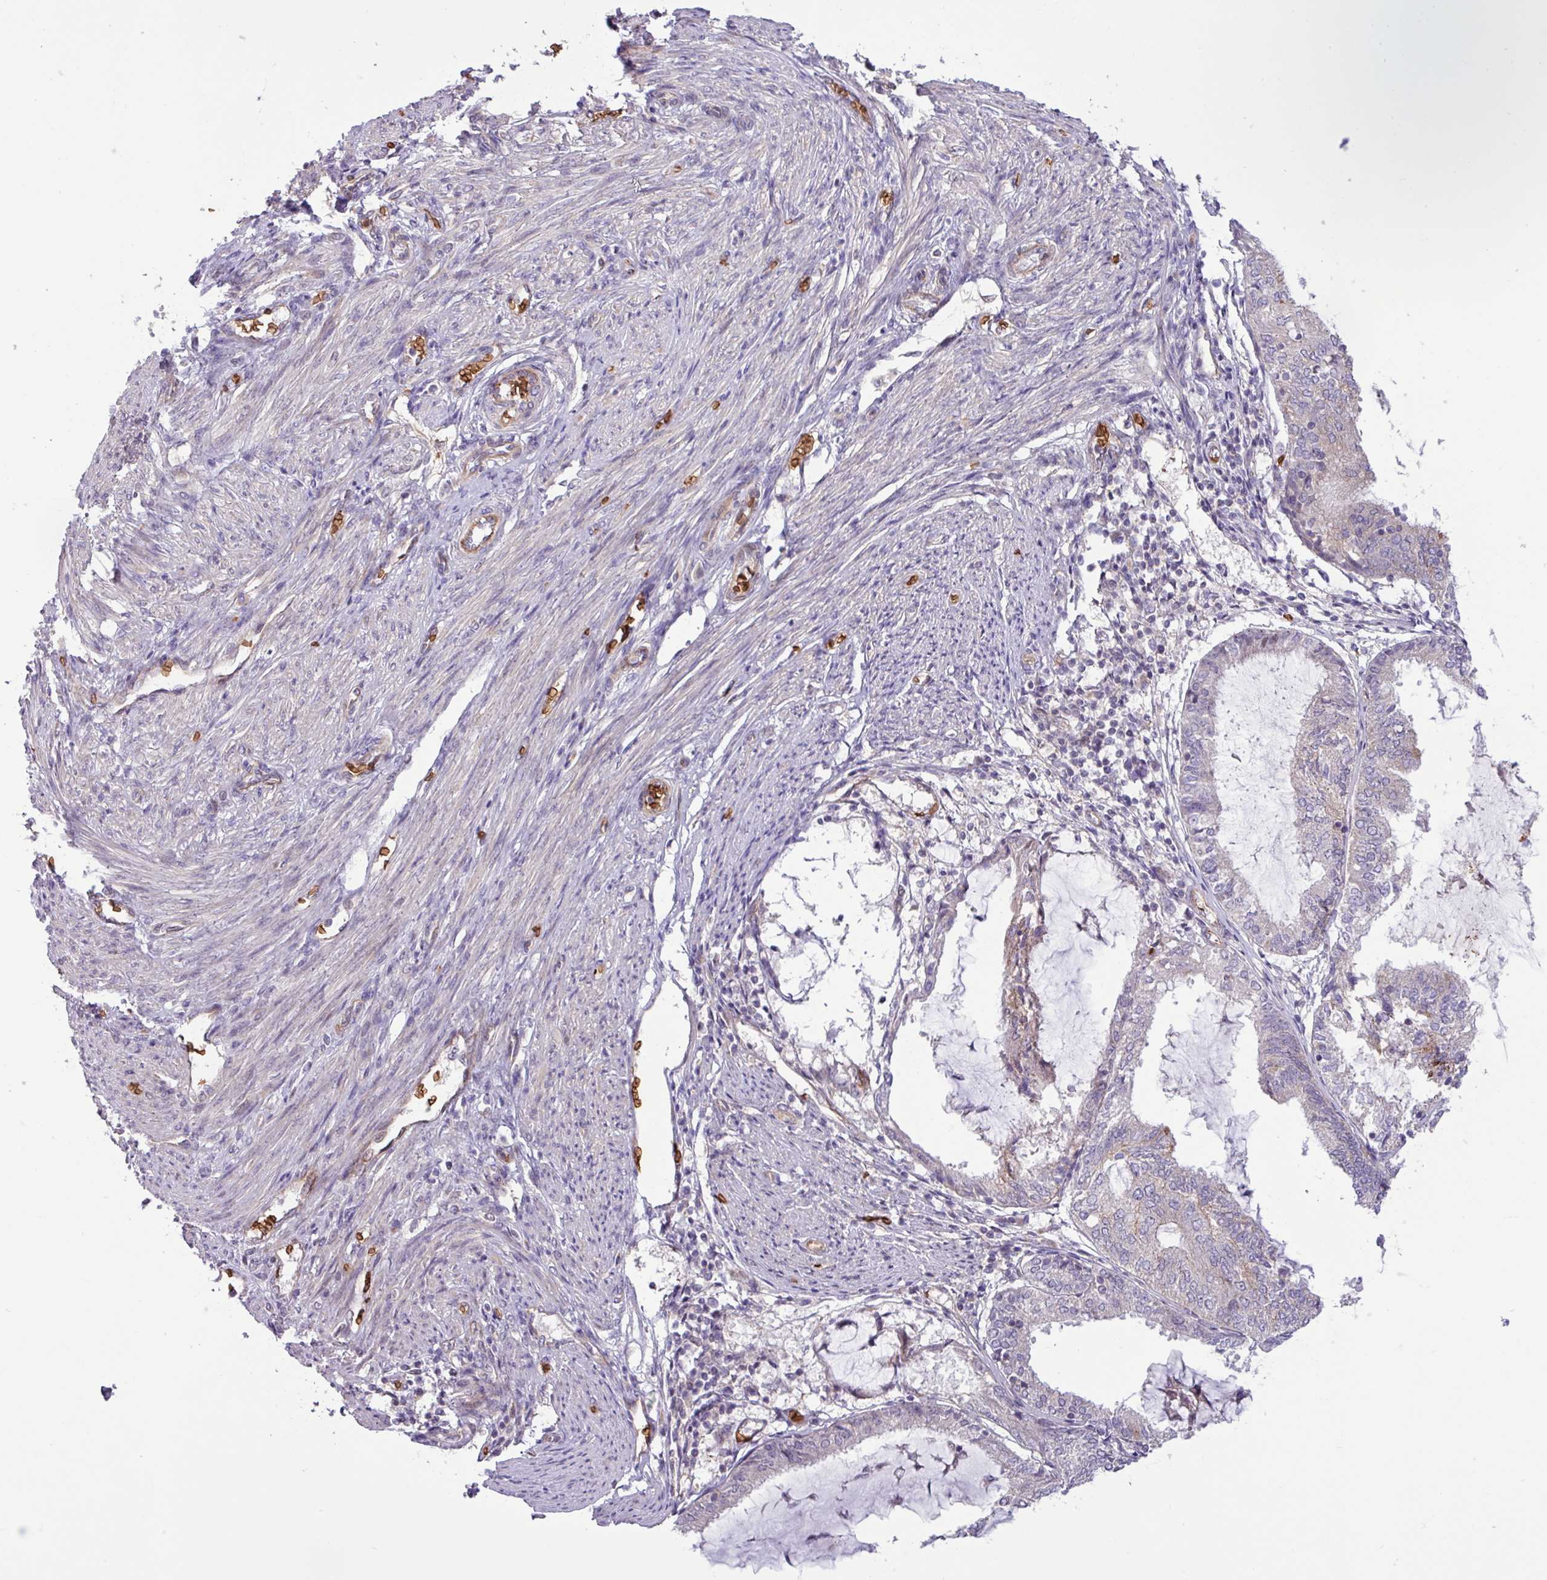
{"staining": {"intensity": "negative", "quantity": "none", "location": "none"}, "tissue": "endometrial cancer", "cell_type": "Tumor cells", "image_type": "cancer", "snomed": [{"axis": "morphology", "description": "Adenocarcinoma, NOS"}, {"axis": "topography", "description": "Endometrium"}], "caption": "Immunohistochemistry micrograph of neoplastic tissue: endometrial adenocarcinoma stained with DAB (3,3'-diaminobenzidine) exhibits no significant protein positivity in tumor cells.", "gene": "RAD21L1", "patient": {"sex": "female", "age": 81}}